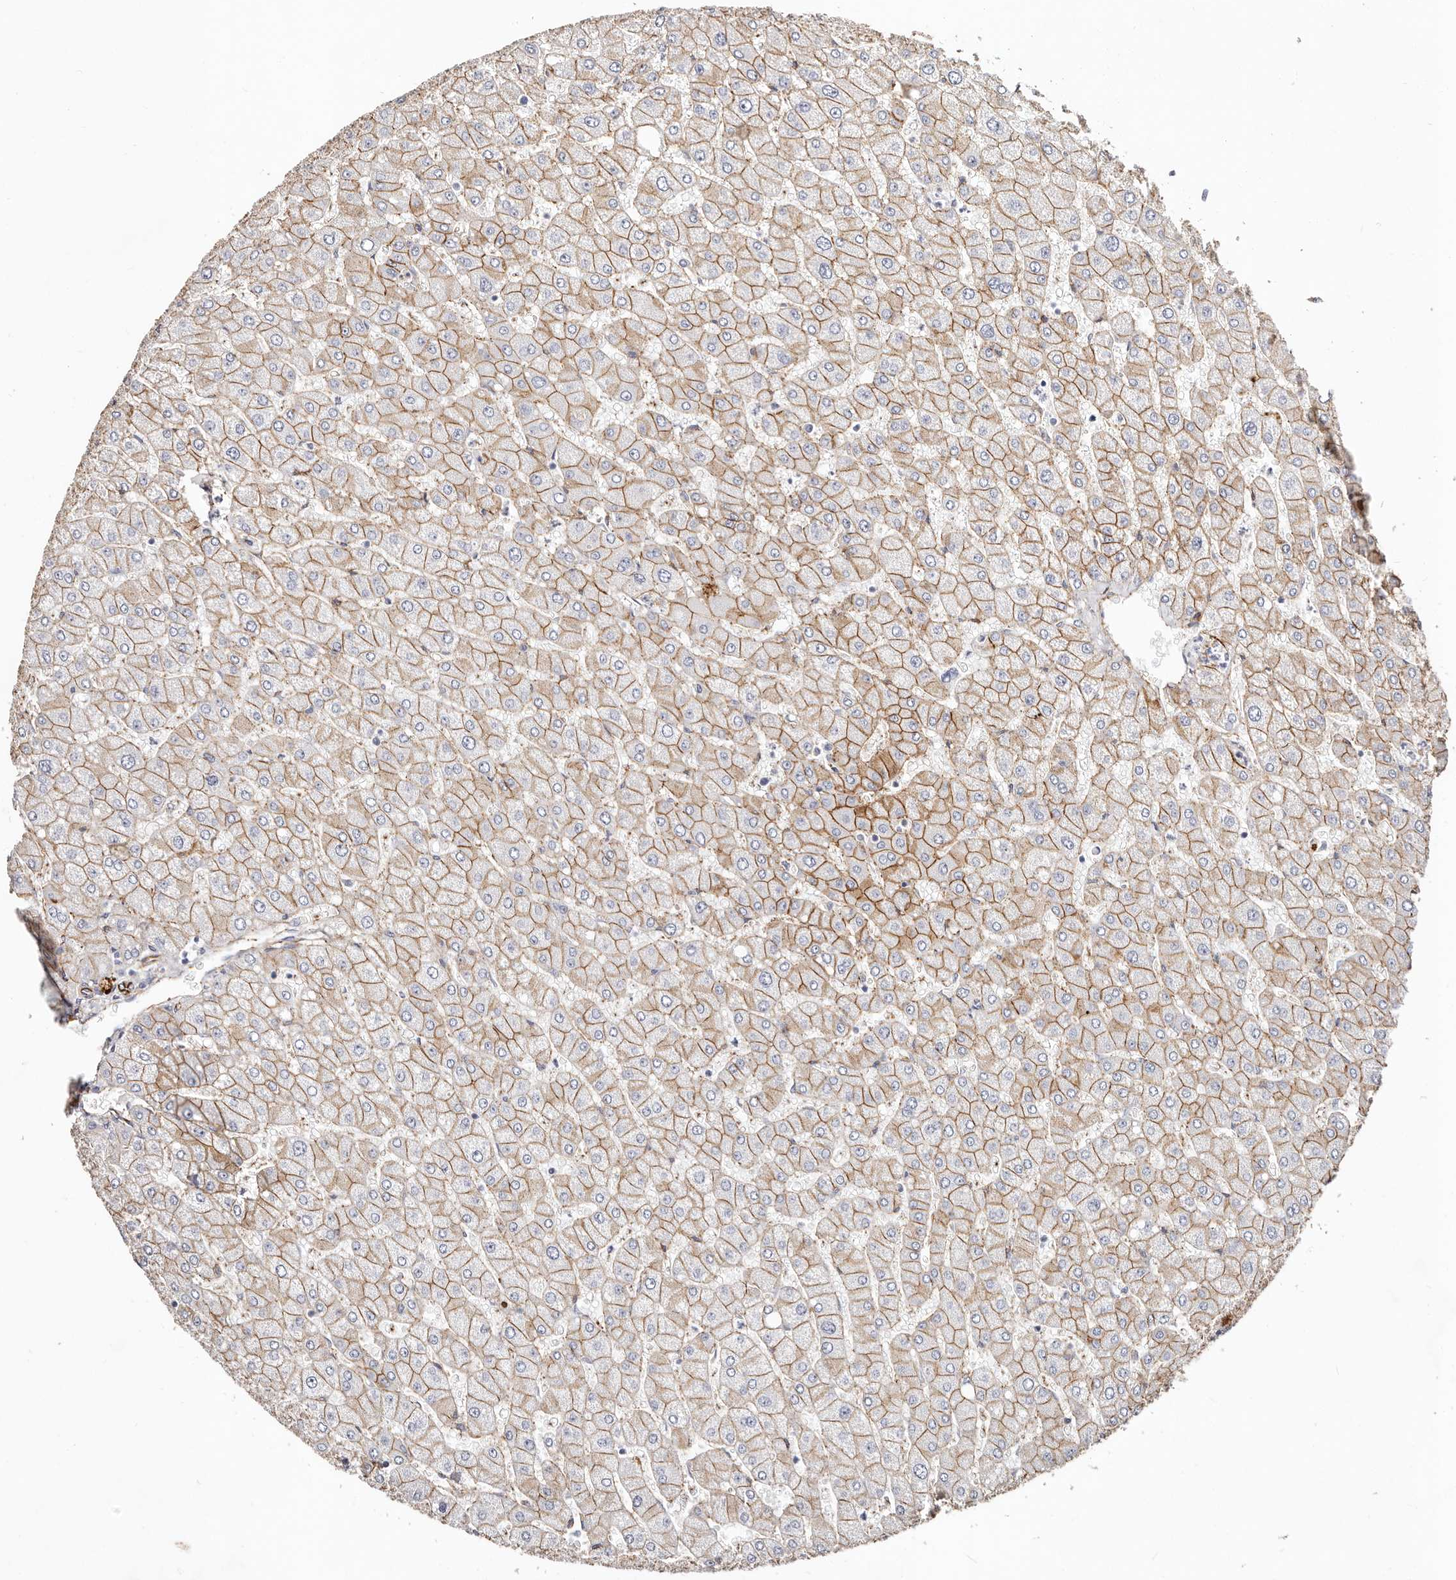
{"staining": {"intensity": "strong", "quantity": ">75%", "location": "cytoplasmic/membranous"}, "tissue": "liver", "cell_type": "Cholangiocytes", "image_type": "normal", "snomed": [{"axis": "morphology", "description": "Normal tissue, NOS"}, {"axis": "topography", "description": "Liver"}], "caption": "This histopathology image displays benign liver stained with immunohistochemistry (IHC) to label a protein in brown. The cytoplasmic/membranous of cholangiocytes show strong positivity for the protein. Nuclei are counter-stained blue.", "gene": "CTNNB1", "patient": {"sex": "male", "age": 55}}